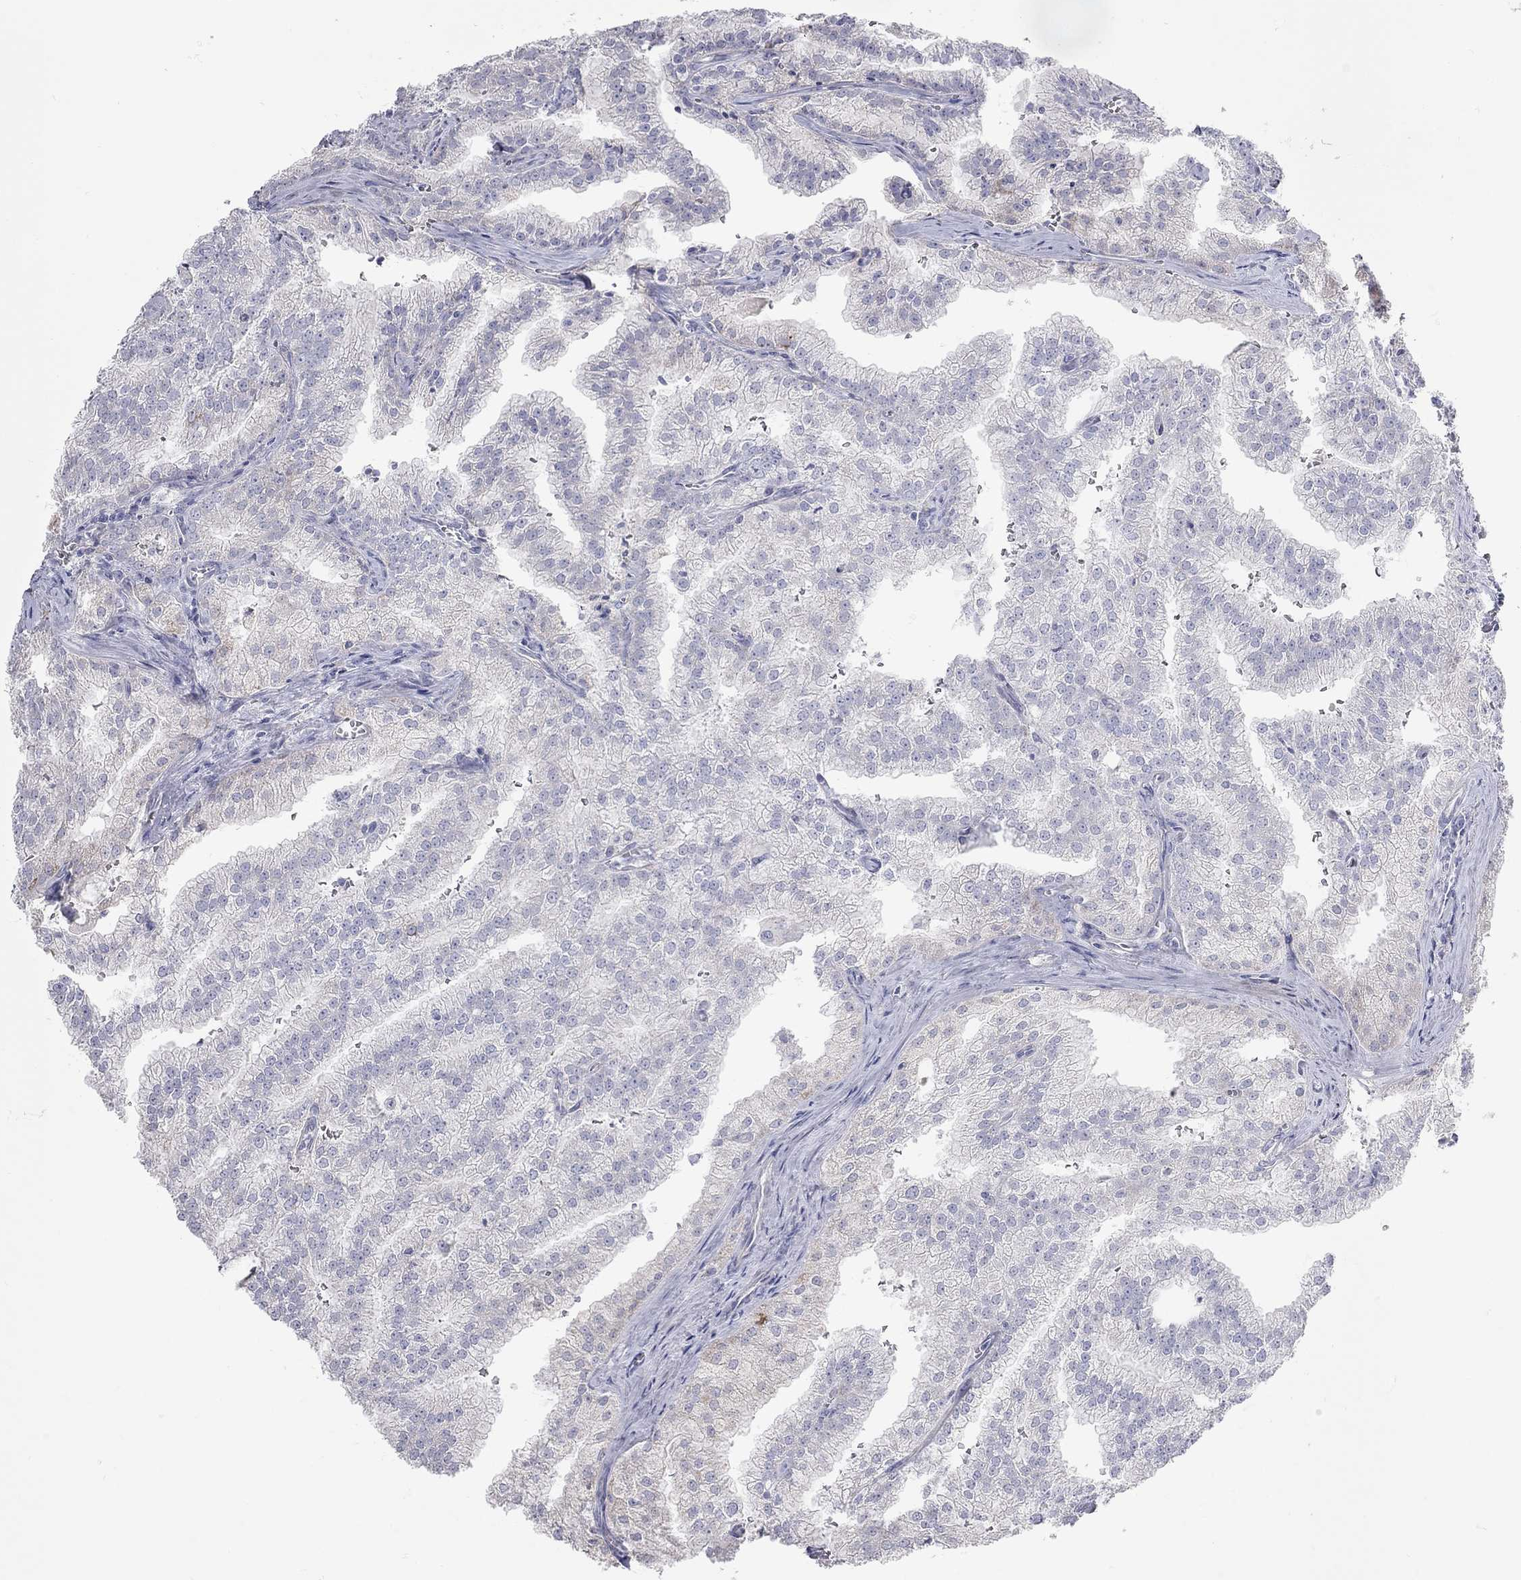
{"staining": {"intensity": "negative", "quantity": "none", "location": "none"}, "tissue": "prostate cancer", "cell_type": "Tumor cells", "image_type": "cancer", "snomed": [{"axis": "morphology", "description": "Adenocarcinoma, NOS"}, {"axis": "topography", "description": "Prostate"}], "caption": "Prostate cancer (adenocarcinoma) was stained to show a protein in brown. There is no significant staining in tumor cells.", "gene": "XAGE2", "patient": {"sex": "male", "age": 70}}